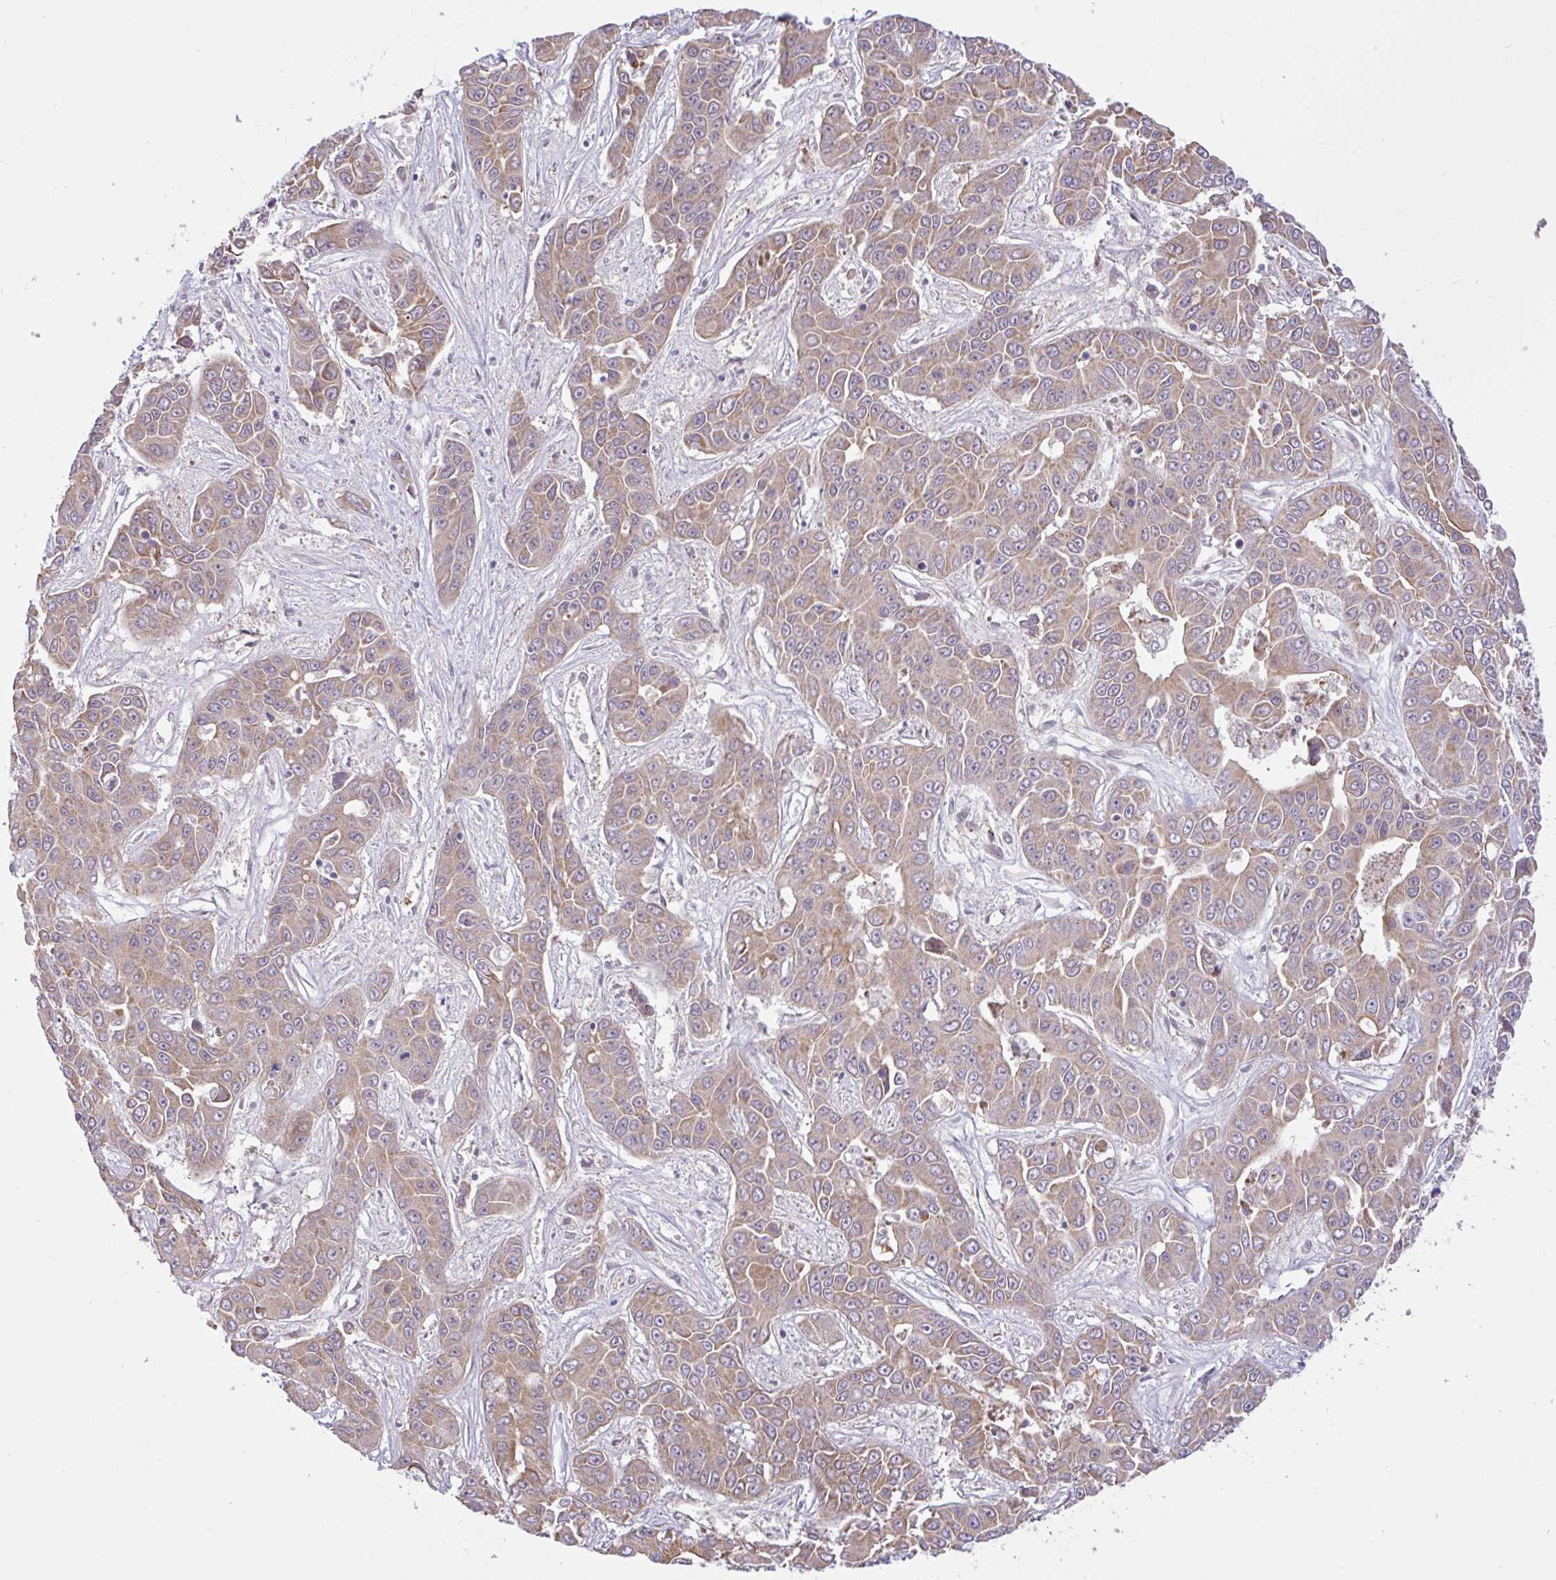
{"staining": {"intensity": "weak", "quantity": "25%-75%", "location": "cytoplasmic/membranous"}, "tissue": "liver cancer", "cell_type": "Tumor cells", "image_type": "cancer", "snomed": [{"axis": "morphology", "description": "Cholangiocarcinoma"}, {"axis": "topography", "description": "Liver"}], "caption": "Immunohistochemical staining of human liver cancer exhibits low levels of weak cytoplasmic/membranous protein staining in approximately 25%-75% of tumor cells.", "gene": "DLEU7", "patient": {"sex": "female", "age": 52}}